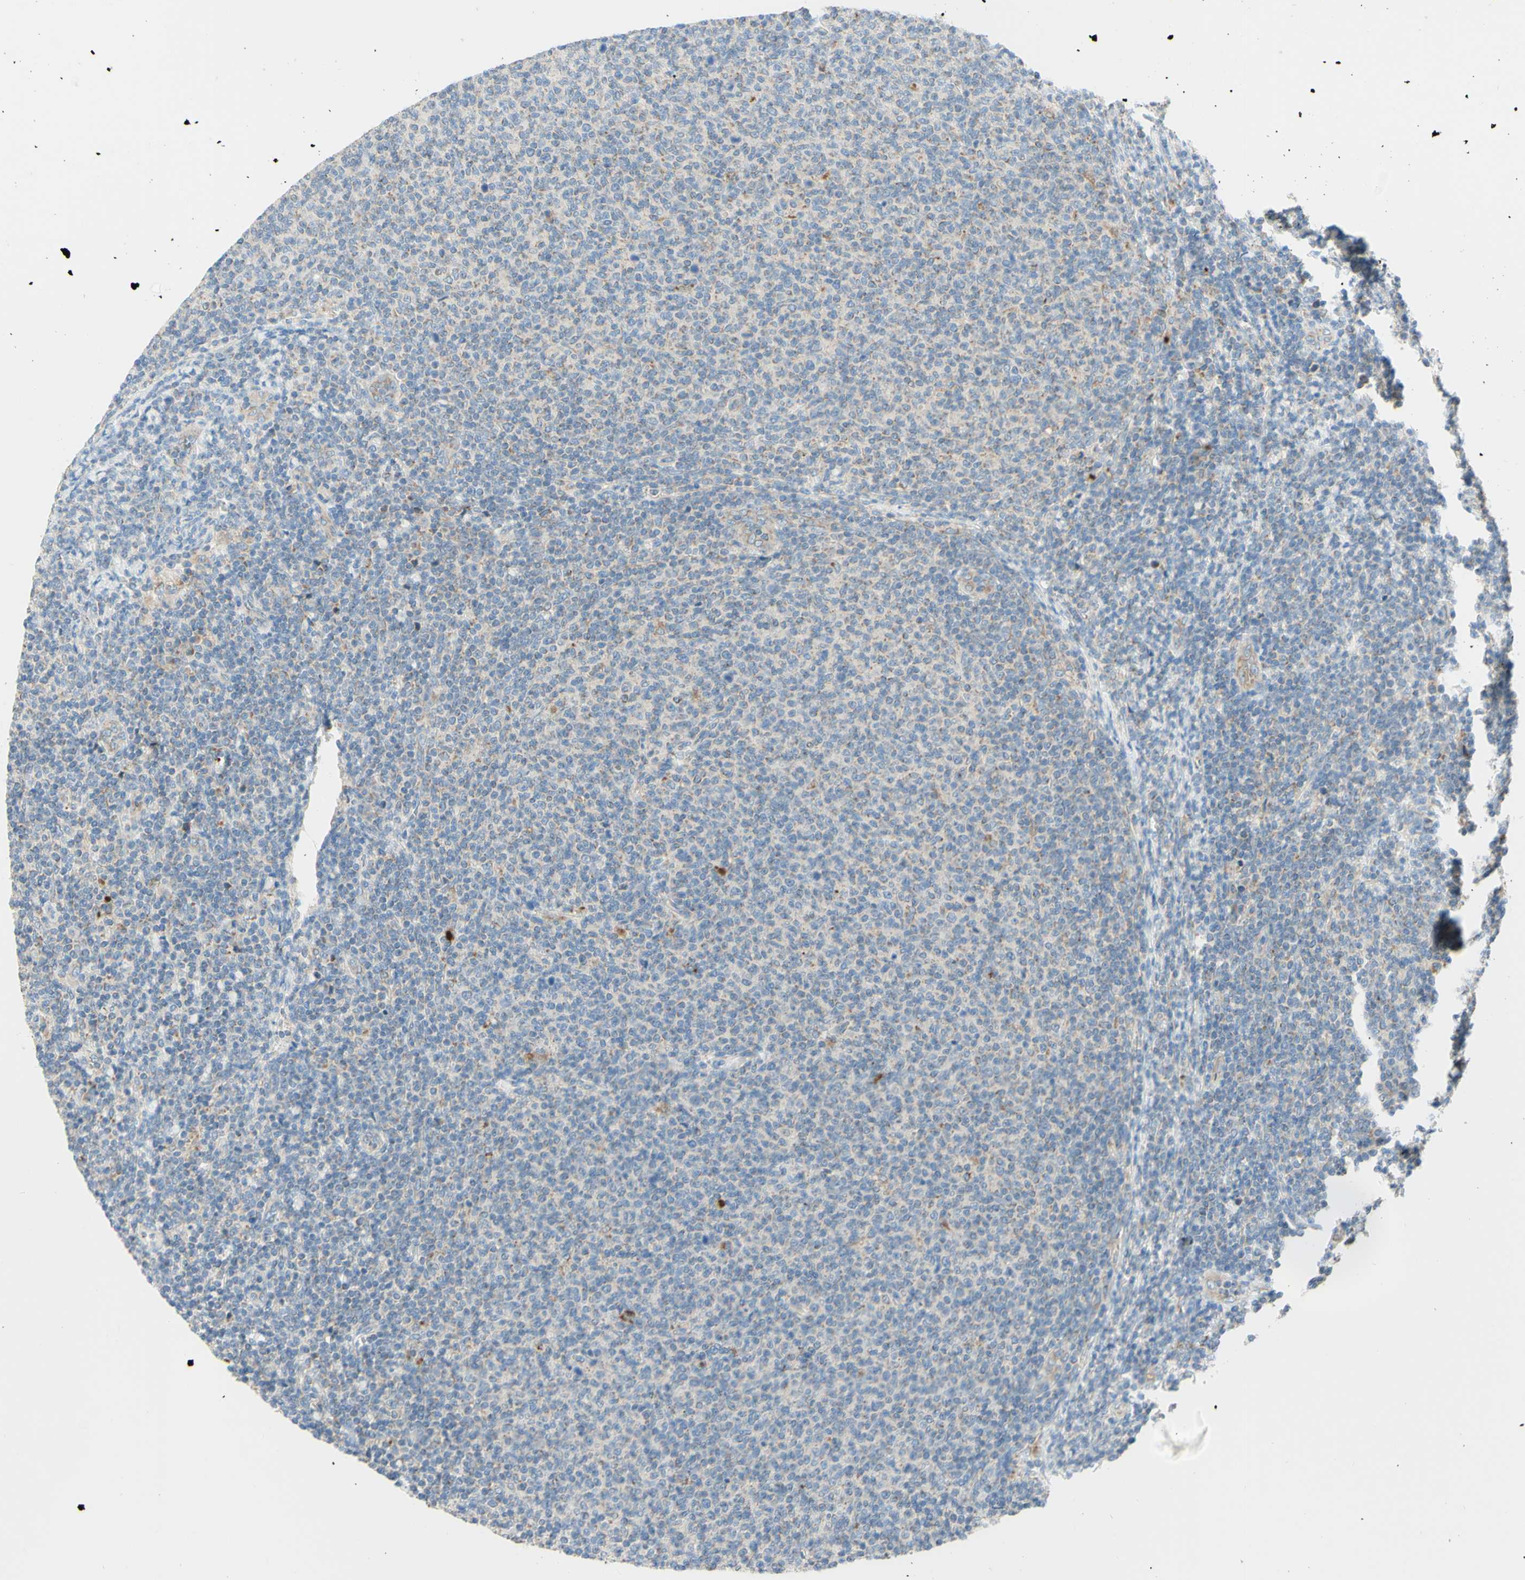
{"staining": {"intensity": "moderate", "quantity": "<25%", "location": "cytoplasmic/membranous"}, "tissue": "lymphoma", "cell_type": "Tumor cells", "image_type": "cancer", "snomed": [{"axis": "morphology", "description": "Malignant lymphoma, non-Hodgkin's type, Low grade"}, {"axis": "topography", "description": "Lymph node"}], "caption": "A high-resolution micrograph shows IHC staining of lymphoma, which reveals moderate cytoplasmic/membranous positivity in about <25% of tumor cells.", "gene": "ARMC10", "patient": {"sex": "male", "age": 66}}